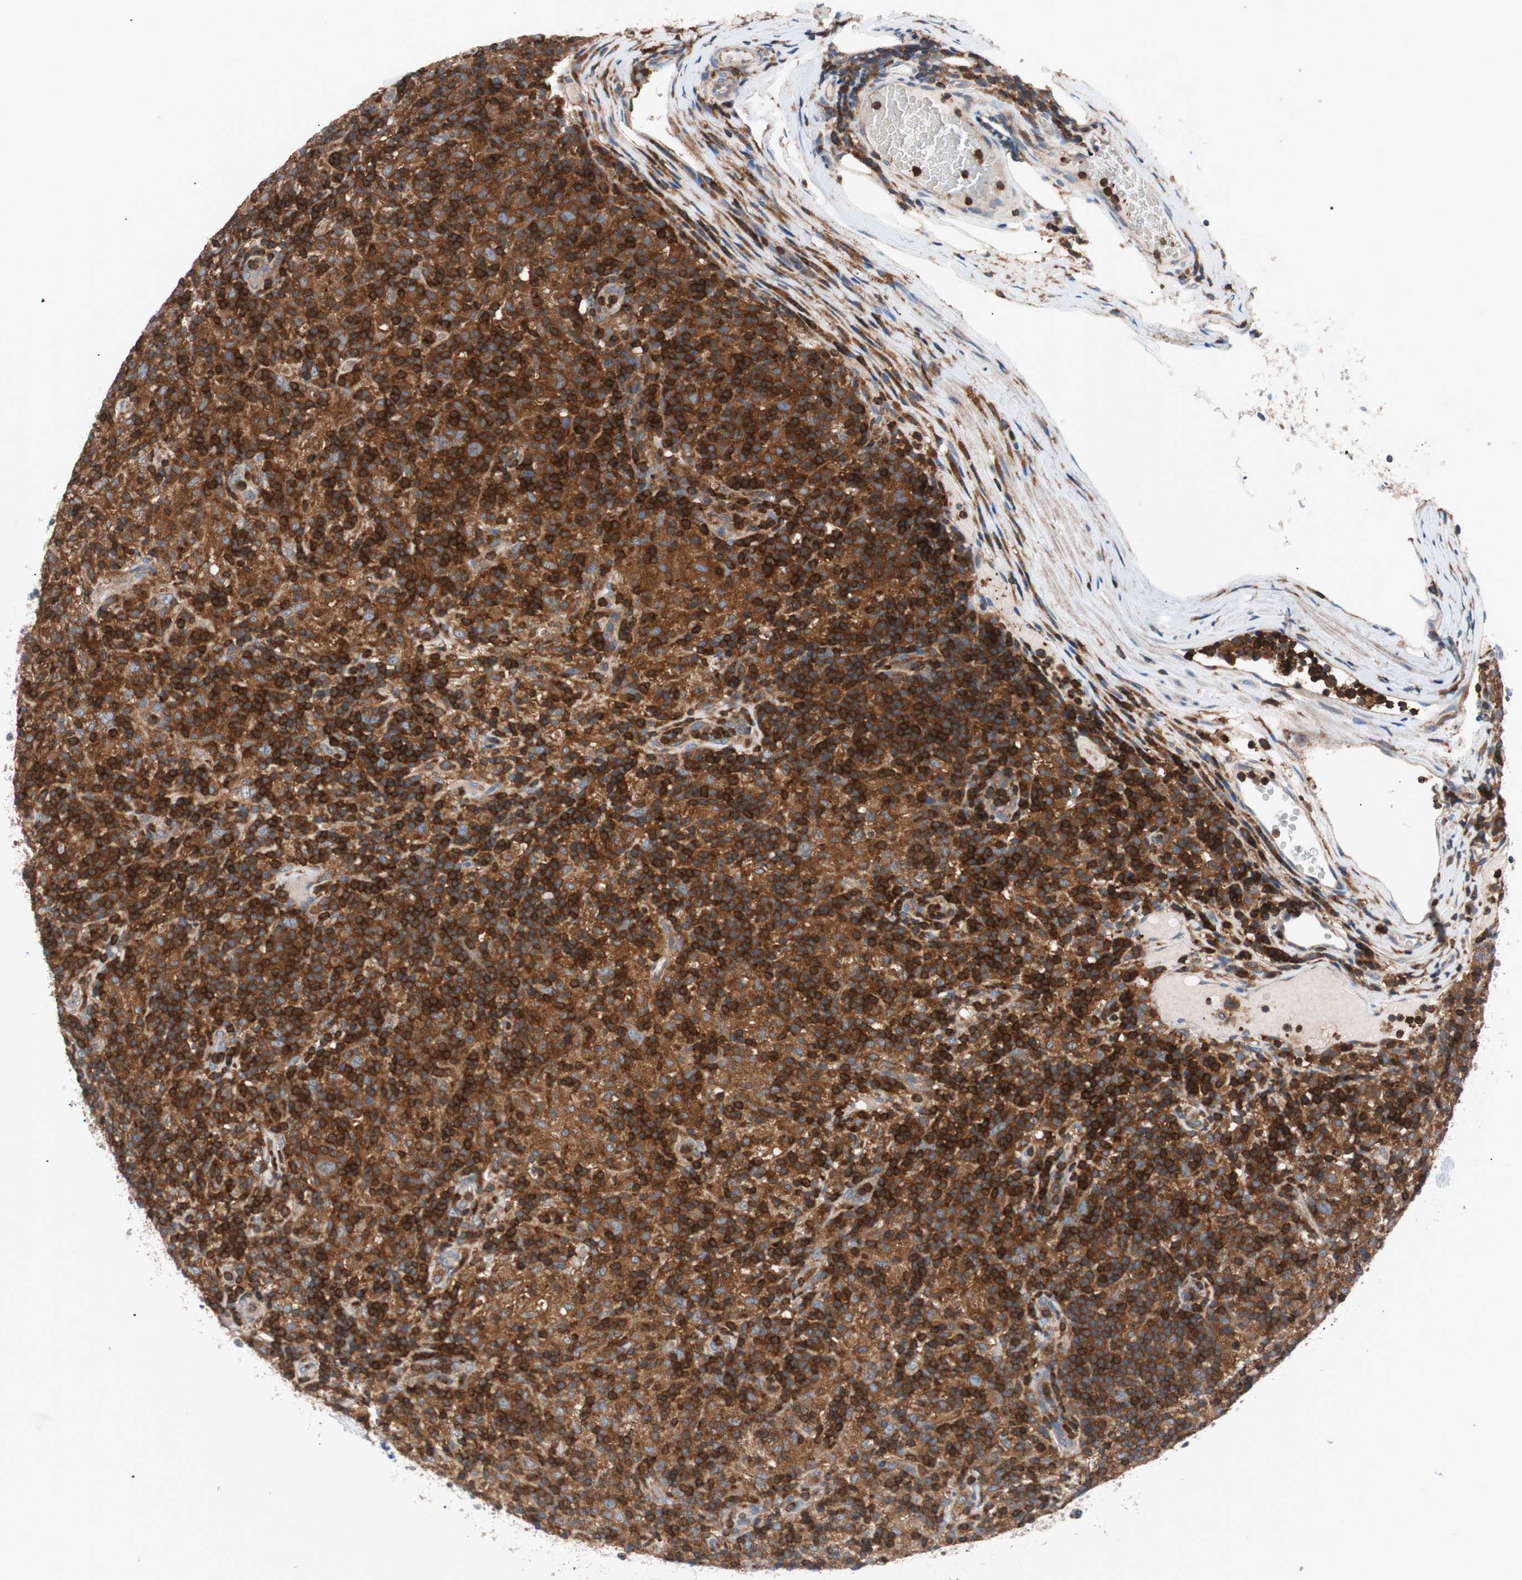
{"staining": {"intensity": "strong", "quantity": ">75%", "location": "cytoplasmic/membranous"}, "tissue": "lymphoma", "cell_type": "Tumor cells", "image_type": "cancer", "snomed": [{"axis": "morphology", "description": "Hodgkin's disease, NOS"}, {"axis": "topography", "description": "Lymph node"}], "caption": "Immunohistochemical staining of human Hodgkin's disease shows high levels of strong cytoplasmic/membranous protein staining in about >75% of tumor cells. (DAB (3,3'-diaminobenzidine) = brown stain, brightfield microscopy at high magnification).", "gene": "PIK3R1", "patient": {"sex": "male", "age": 70}}